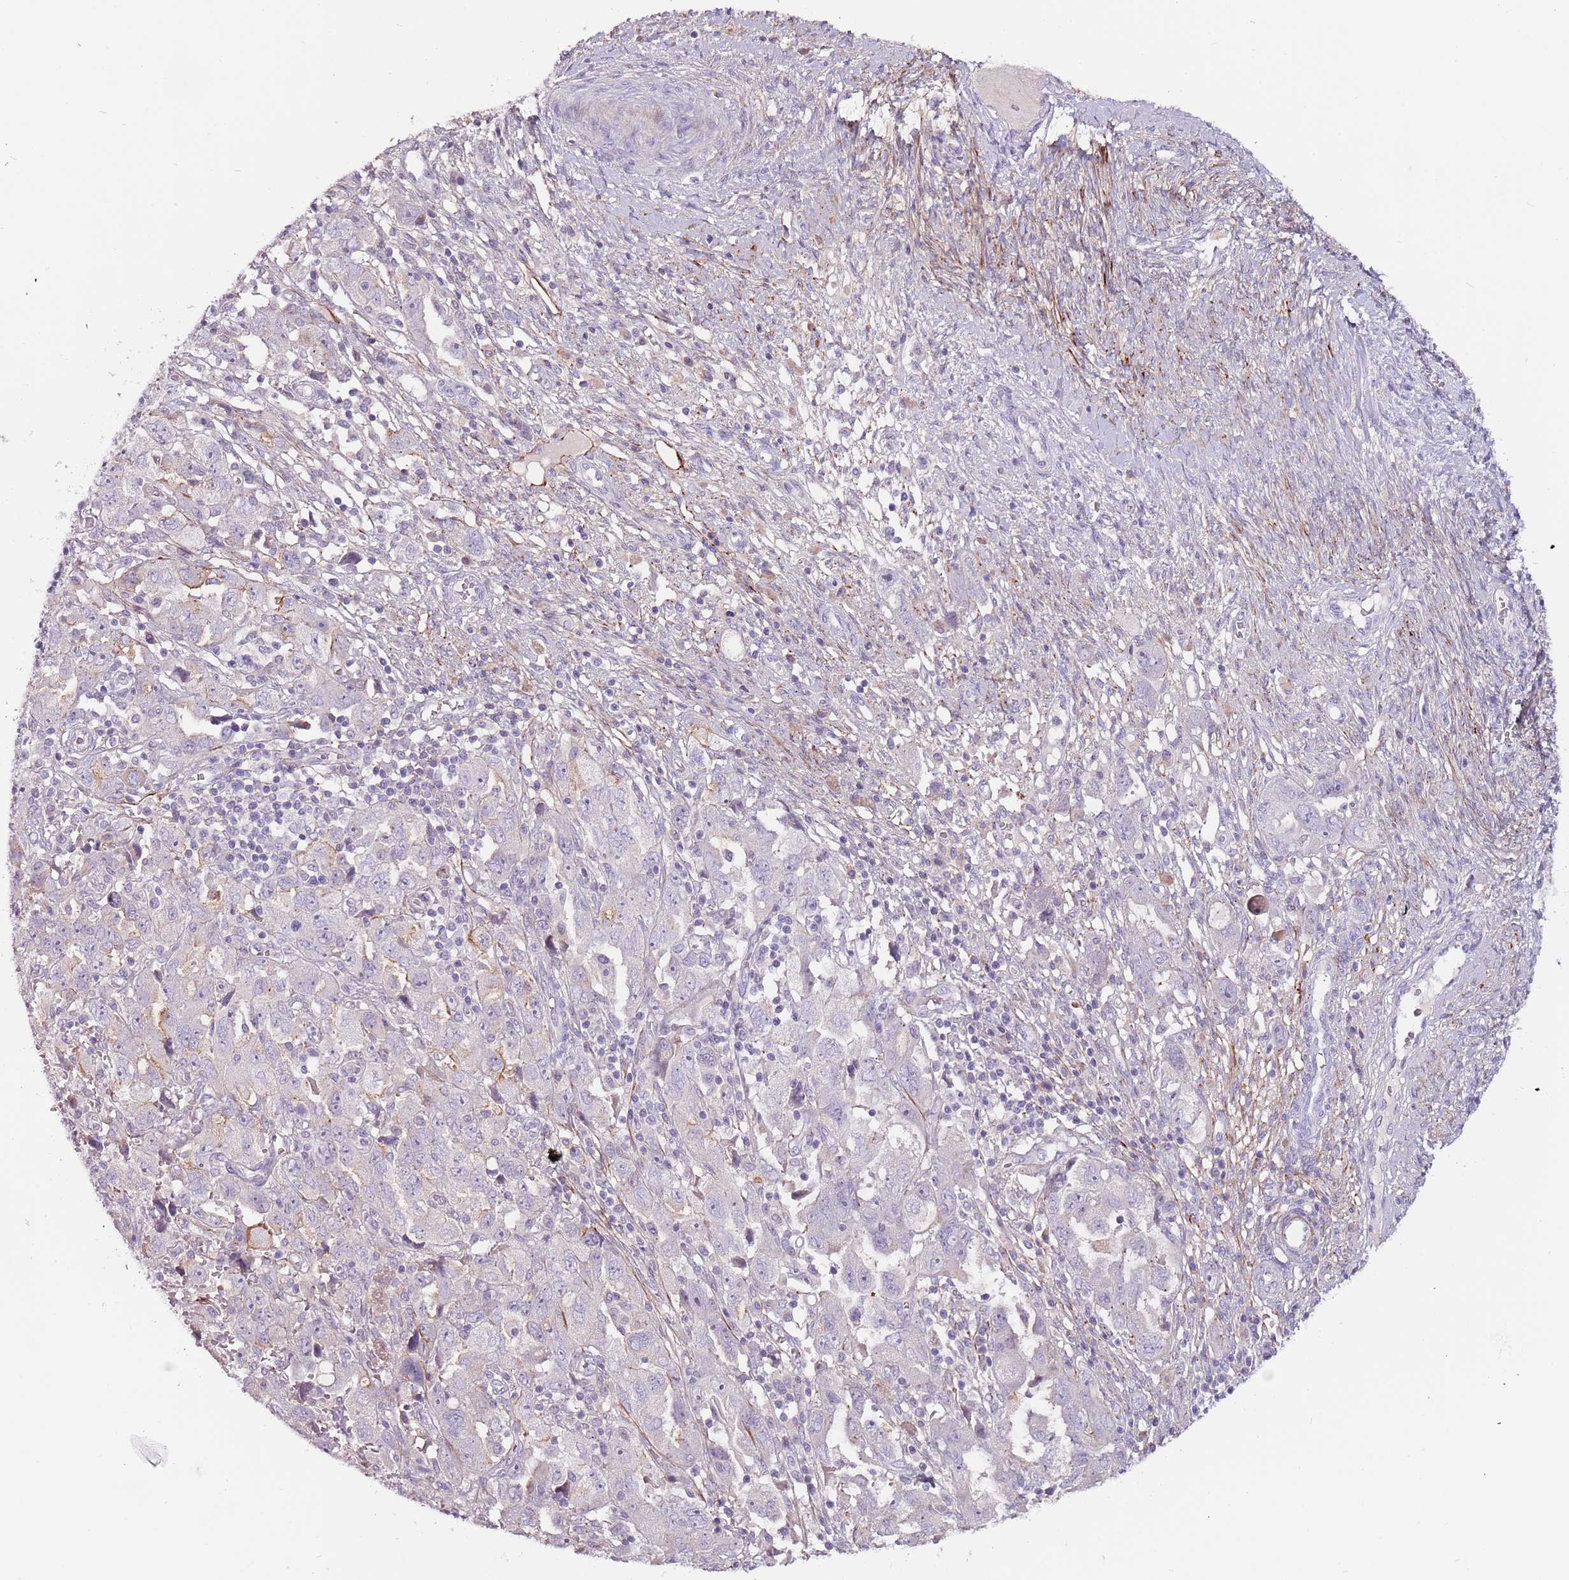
{"staining": {"intensity": "negative", "quantity": "none", "location": "none"}, "tissue": "ovarian cancer", "cell_type": "Tumor cells", "image_type": "cancer", "snomed": [{"axis": "morphology", "description": "Carcinoma, NOS"}, {"axis": "morphology", "description": "Cystadenocarcinoma, serous, NOS"}, {"axis": "topography", "description": "Ovary"}], "caption": "This is a micrograph of immunohistochemistry staining of carcinoma (ovarian), which shows no staining in tumor cells.", "gene": "NKX2-3", "patient": {"sex": "female", "age": 69}}